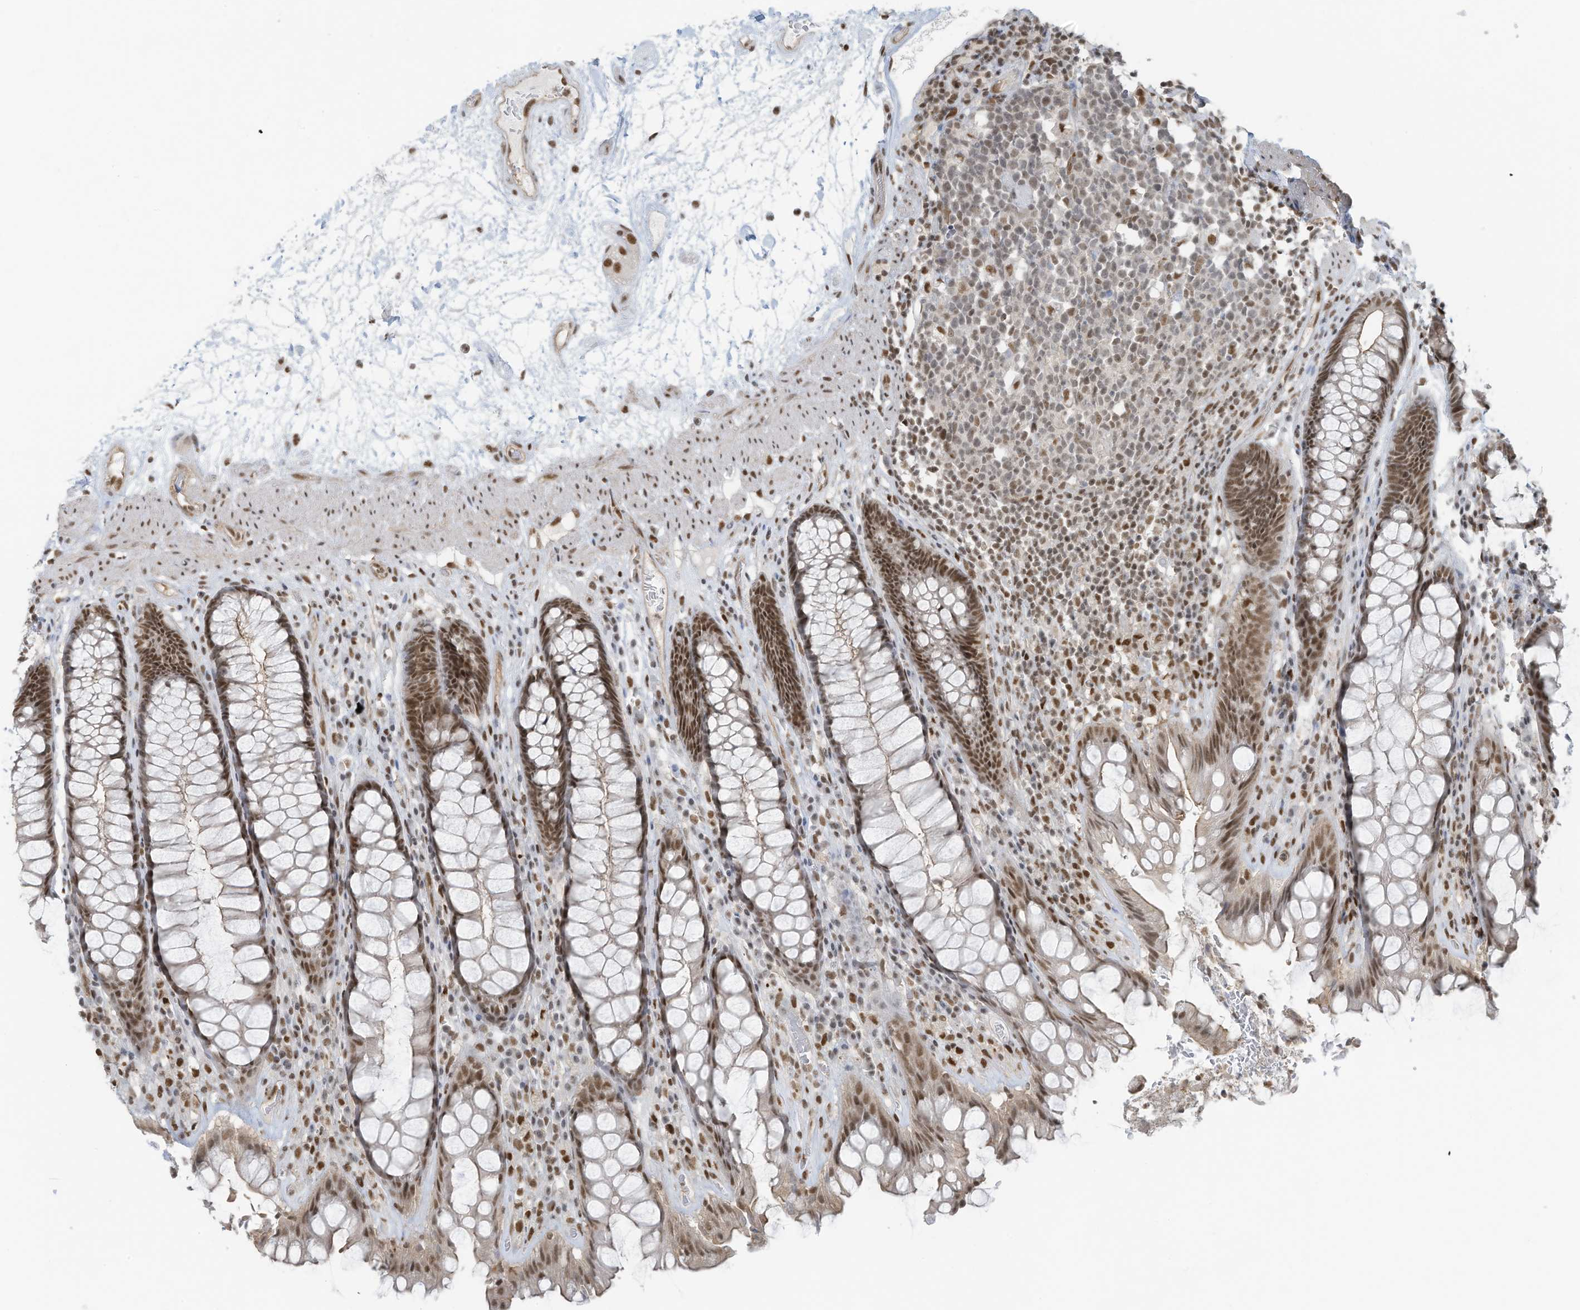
{"staining": {"intensity": "moderate", "quantity": ">75%", "location": "nuclear"}, "tissue": "rectum", "cell_type": "Glandular cells", "image_type": "normal", "snomed": [{"axis": "morphology", "description": "Normal tissue, NOS"}, {"axis": "topography", "description": "Rectum"}], "caption": "High-magnification brightfield microscopy of normal rectum stained with DAB (3,3'-diaminobenzidine) (brown) and counterstained with hematoxylin (blue). glandular cells exhibit moderate nuclear expression is seen in approximately>75% of cells. (DAB (3,3'-diaminobenzidine) = brown stain, brightfield microscopy at high magnification).", "gene": "DBR1", "patient": {"sex": "male", "age": 64}}